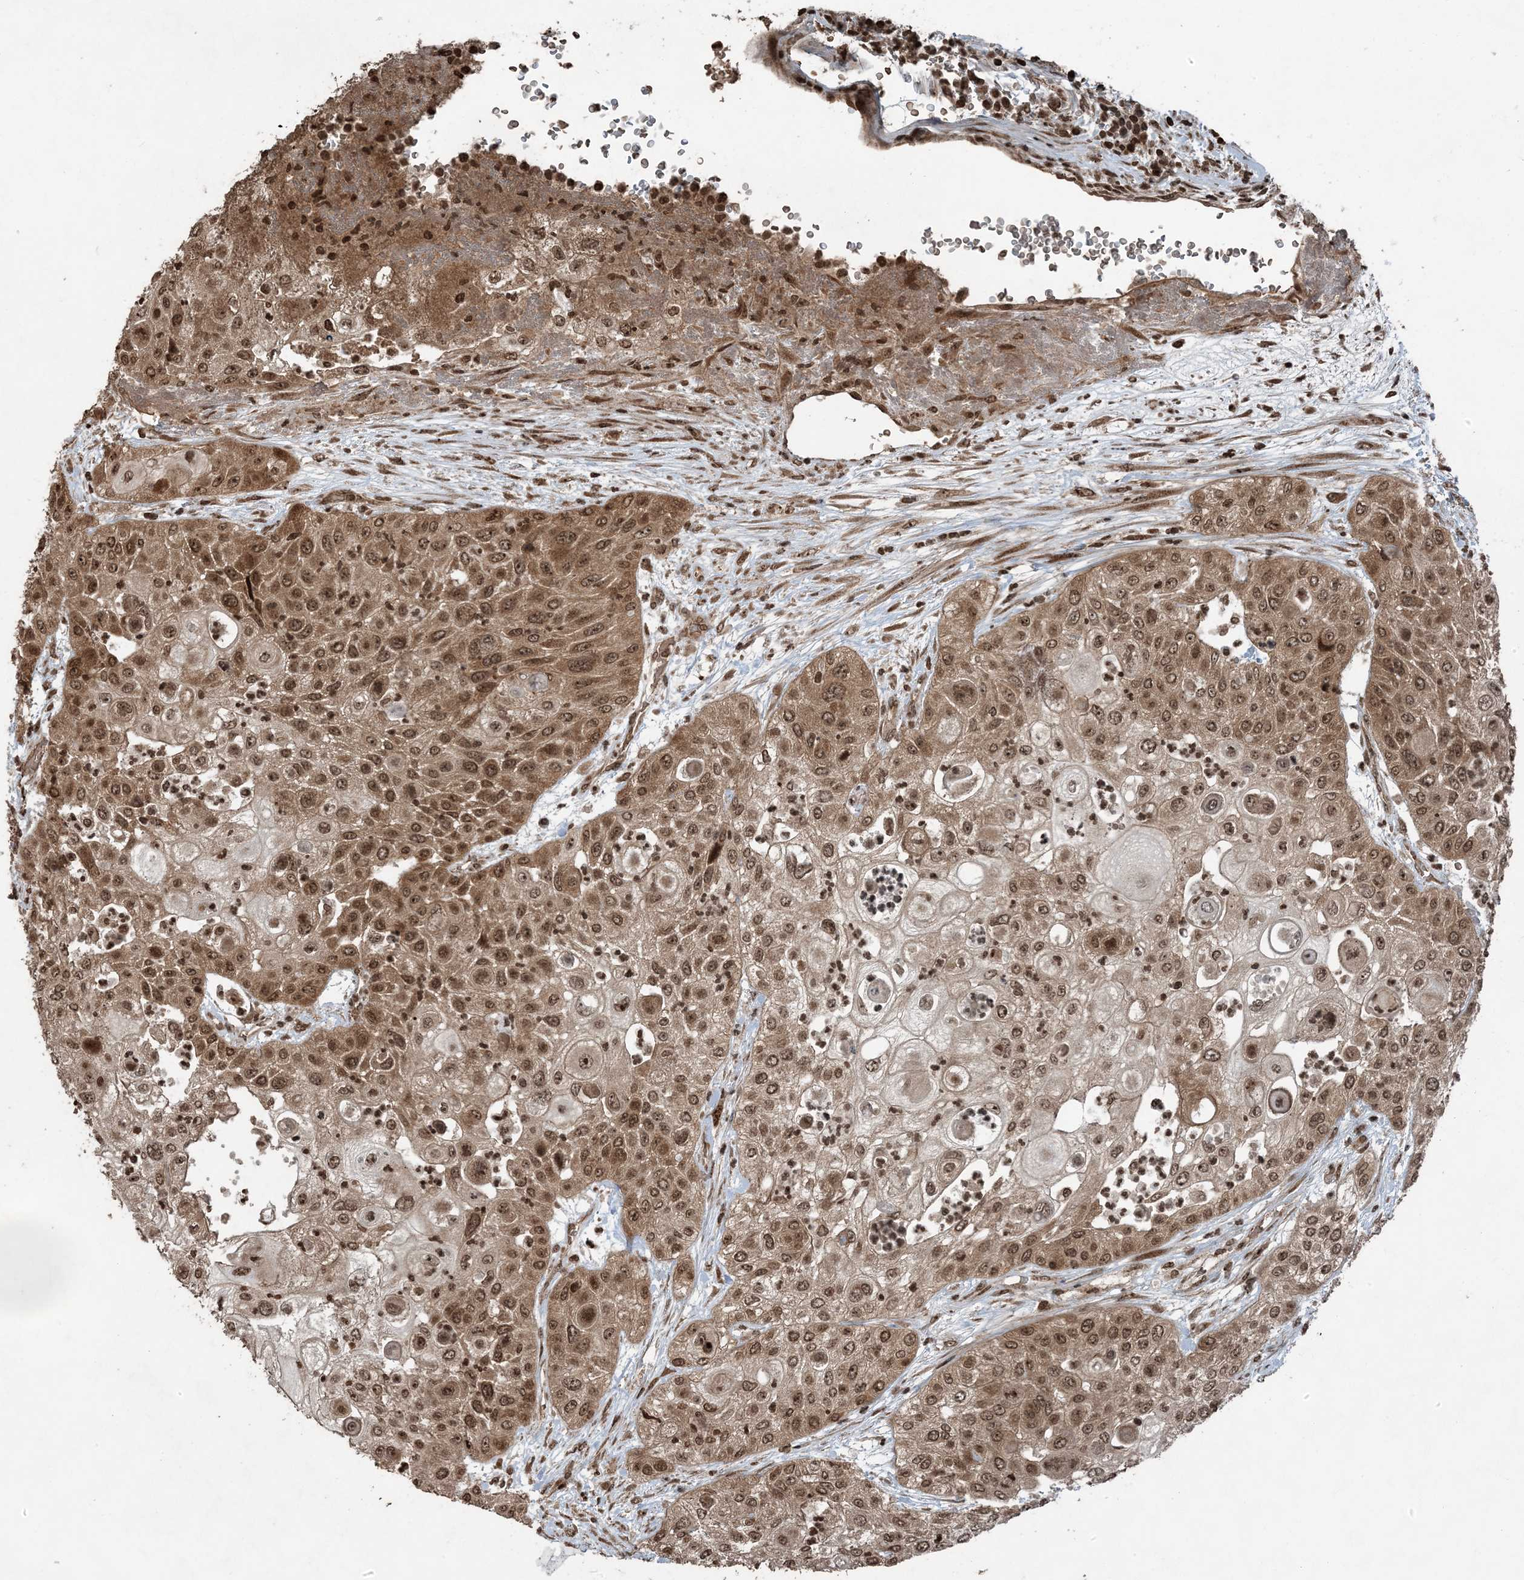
{"staining": {"intensity": "moderate", "quantity": ">75%", "location": "cytoplasmic/membranous,nuclear"}, "tissue": "urothelial cancer", "cell_type": "Tumor cells", "image_type": "cancer", "snomed": [{"axis": "morphology", "description": "Urothelial carcinoma, High grade"}, {"axis": "topography", "description": "Urinary bladder"}], "caption": "This is a micrograph of immunohistochemistry (IHC) staining of high-grade urothelial carcinoma, which shows moderate positivity in the cytoplasmic/membranous and nuclear of tumor cells.", "gene": "ZFAND2B", "patient": {"sex": "female", "age": 79}}